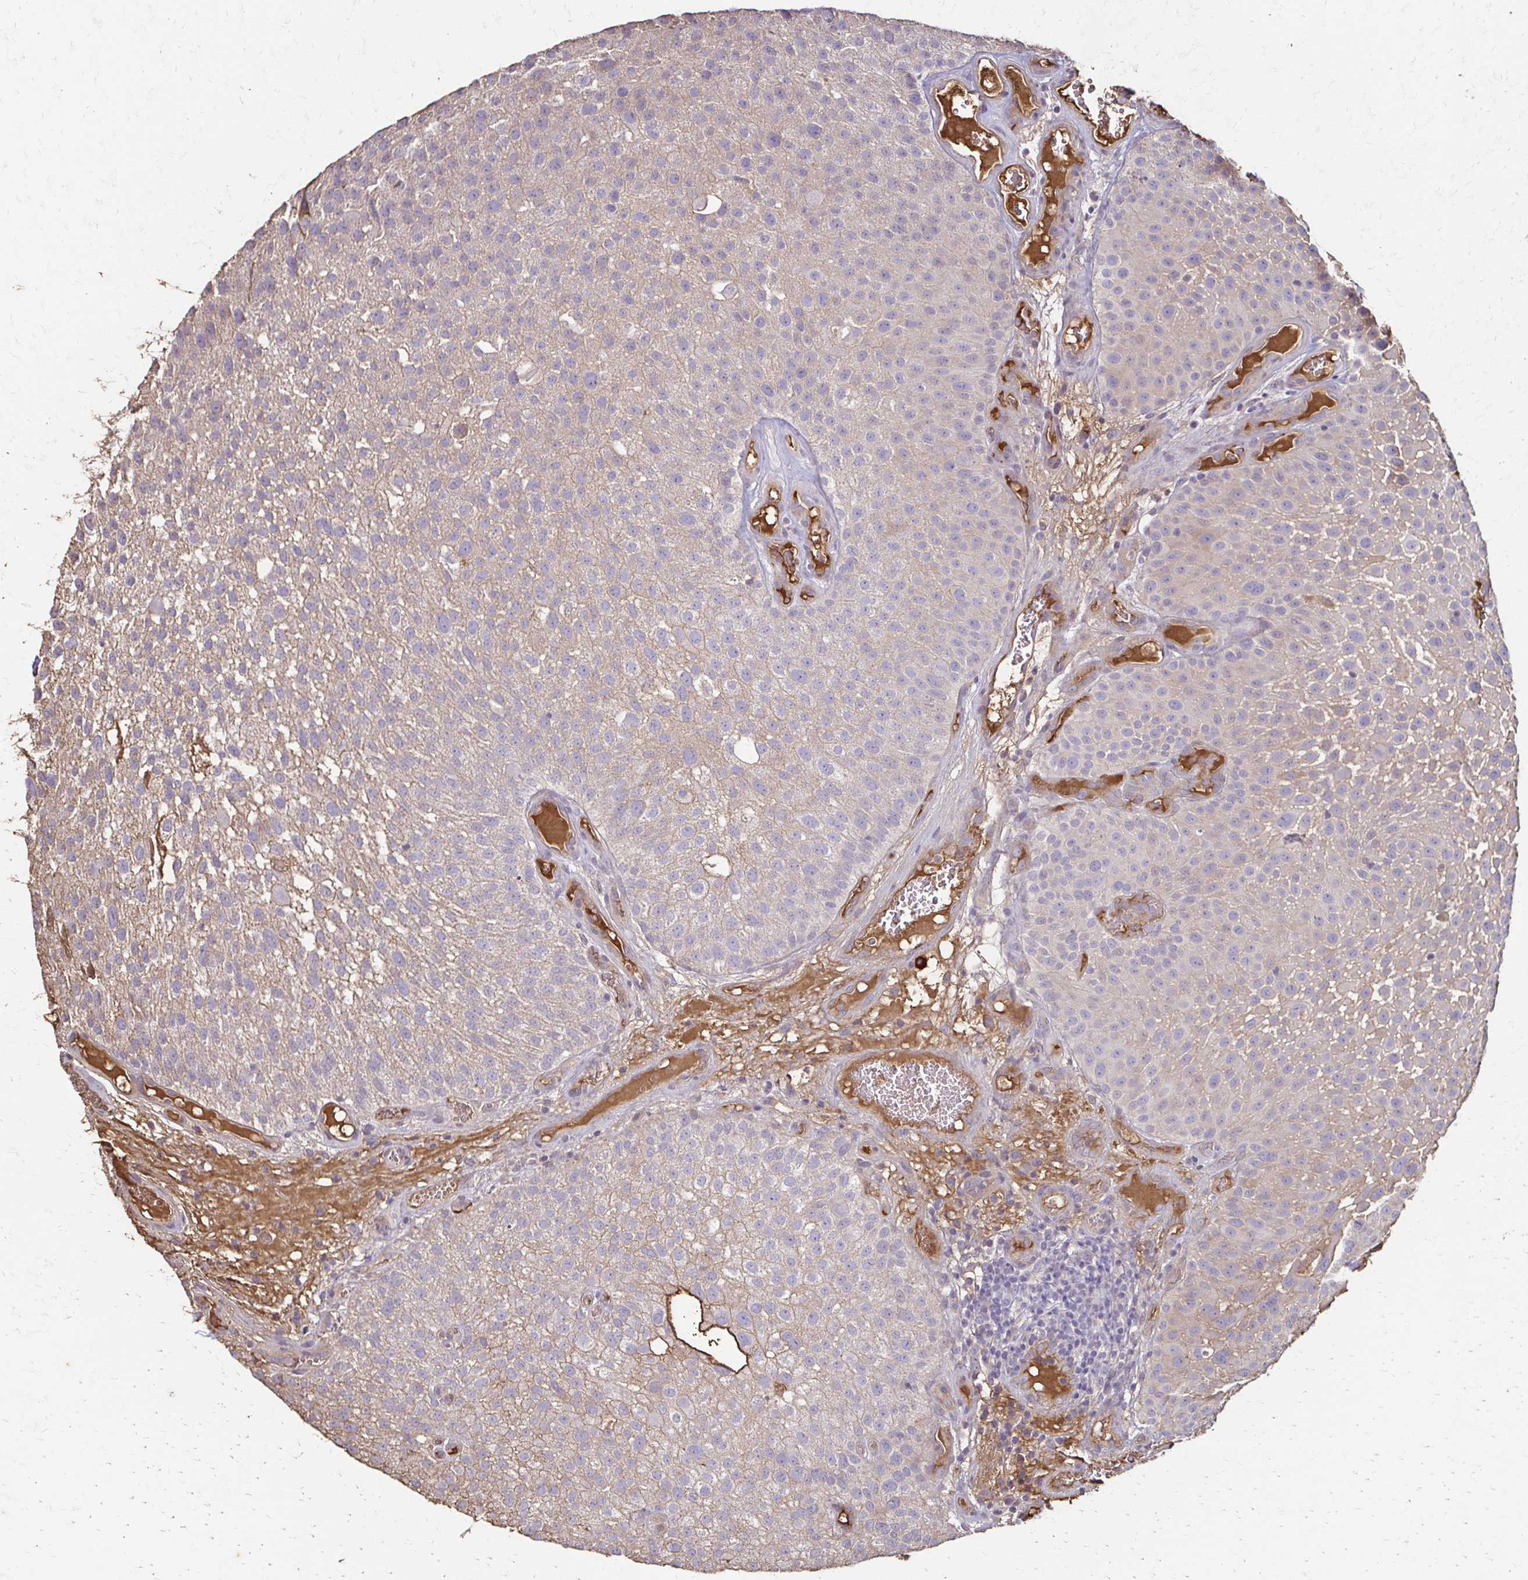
{"staining": {"intensity": "weak", "quantity": "25%-75%", "location": "cytoplasmic/membranous"}, "tissue": "urothelial cancer", "cell_type": "Tumor cells", "image_type": "cancer", "snomed": [{"axis": "morphology", "description": "Urothelial carcinoma, Low grade"}, {"axis": "topography", "description": "Urinary bladder"}], "caption": "Immunohistochemistry (IHC) image of neoplastic tissue: human urothelial cancer stained using immunohistochemistry (IHC) shows low levels of weak protein expression localized specifically in the cytoplasmic/membranous of tumor cells, appearing as a cytoplasmic/membranous brown color.", "gene": "IL18BP", "patient": {"sex": "male", "age": 72}}